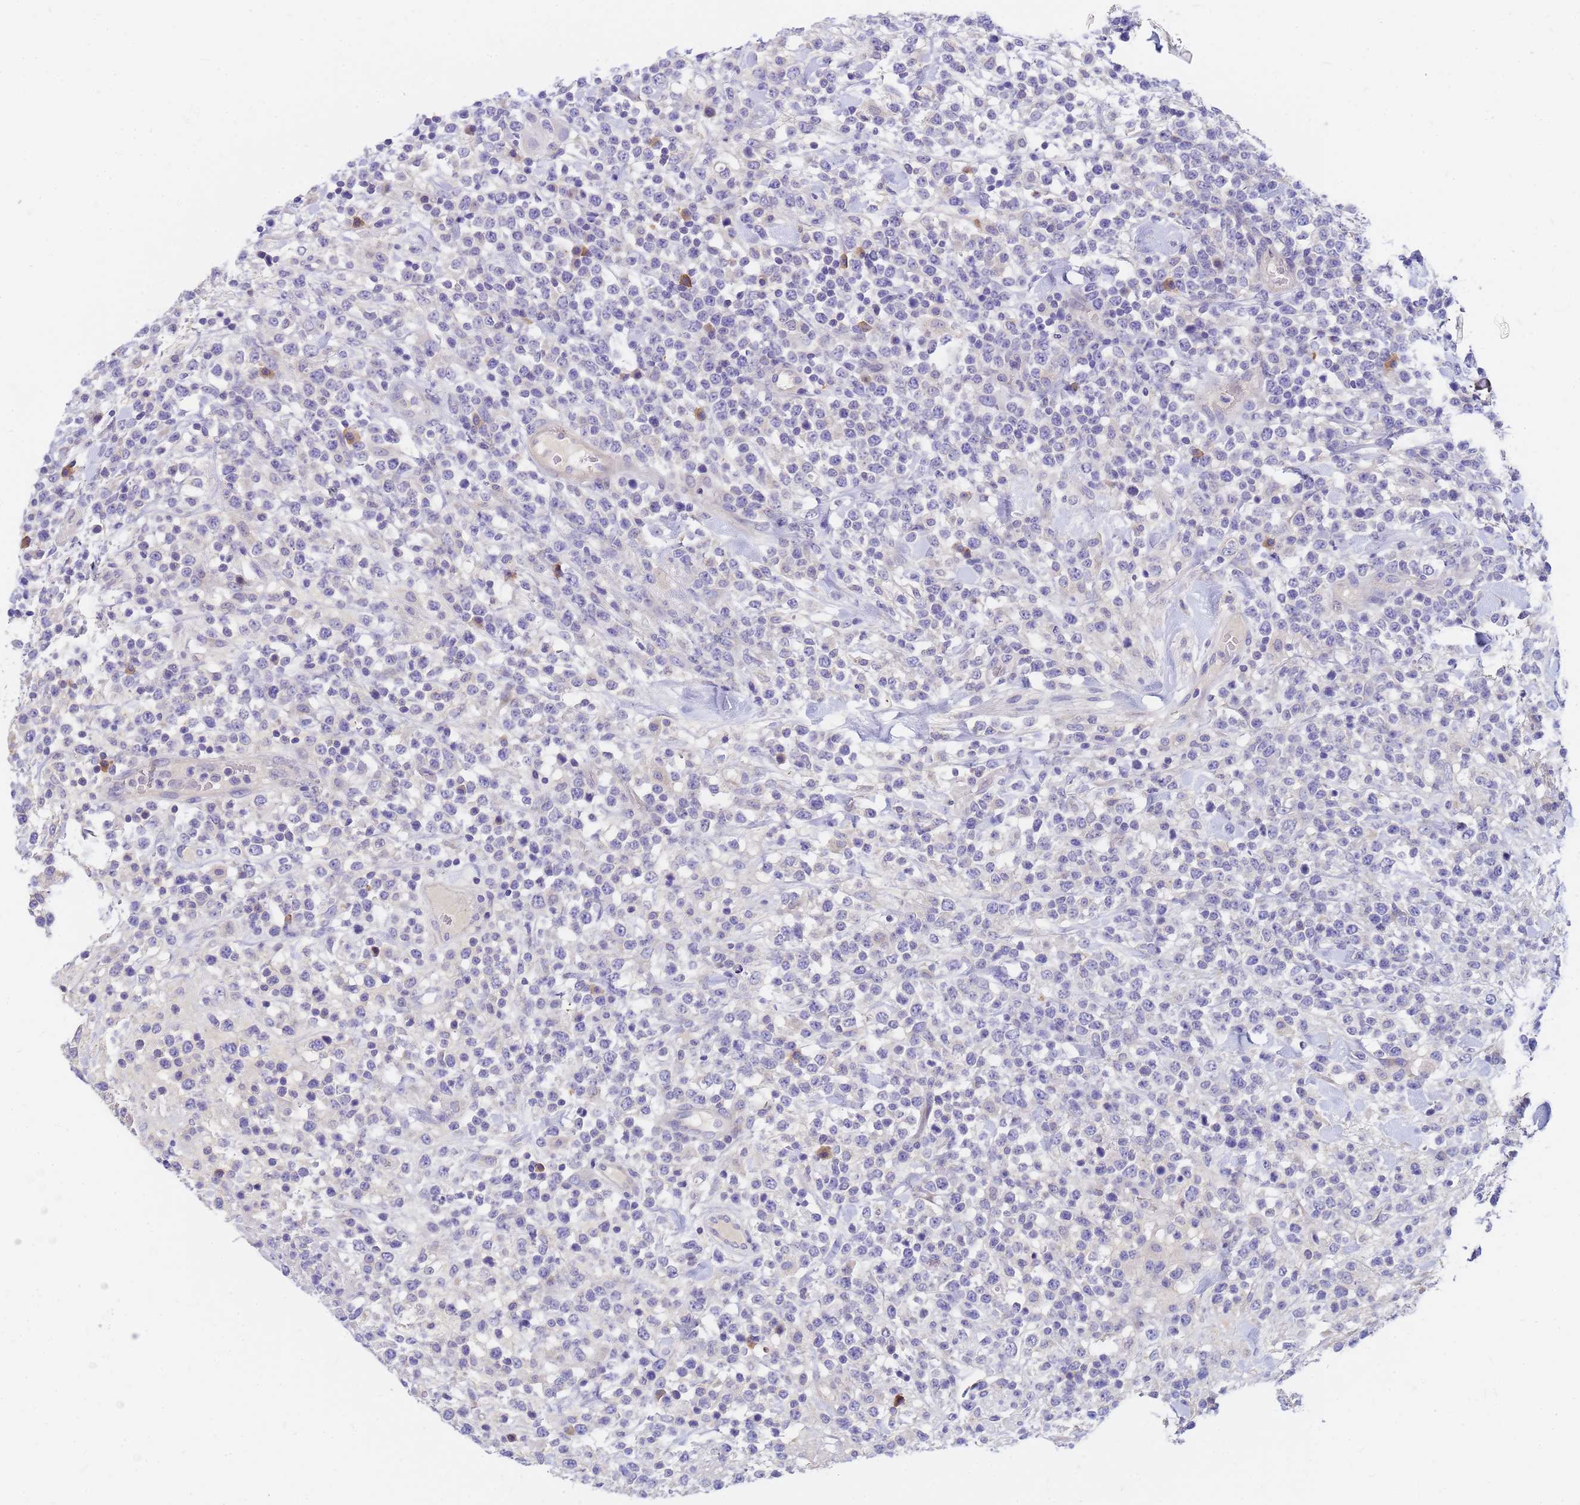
{"staining": {"intensity": "negative", "quantity": "none", "location": "none"}, "tissue": "lymphoma", "cell_type": "Tumor cells", "image_type": "cancer", "snomed": [{"axis": "morphology", "description": "Malignant lymphoma, non-Hodgkin's type, High grade"}, {"axis": "topography", "description": "Colon"}], "caption": "The image reveals no significant positivity in tumor cells of lymphoma.", "gene": "DPRX", "patient": {"sex": "female", "age": 53}}